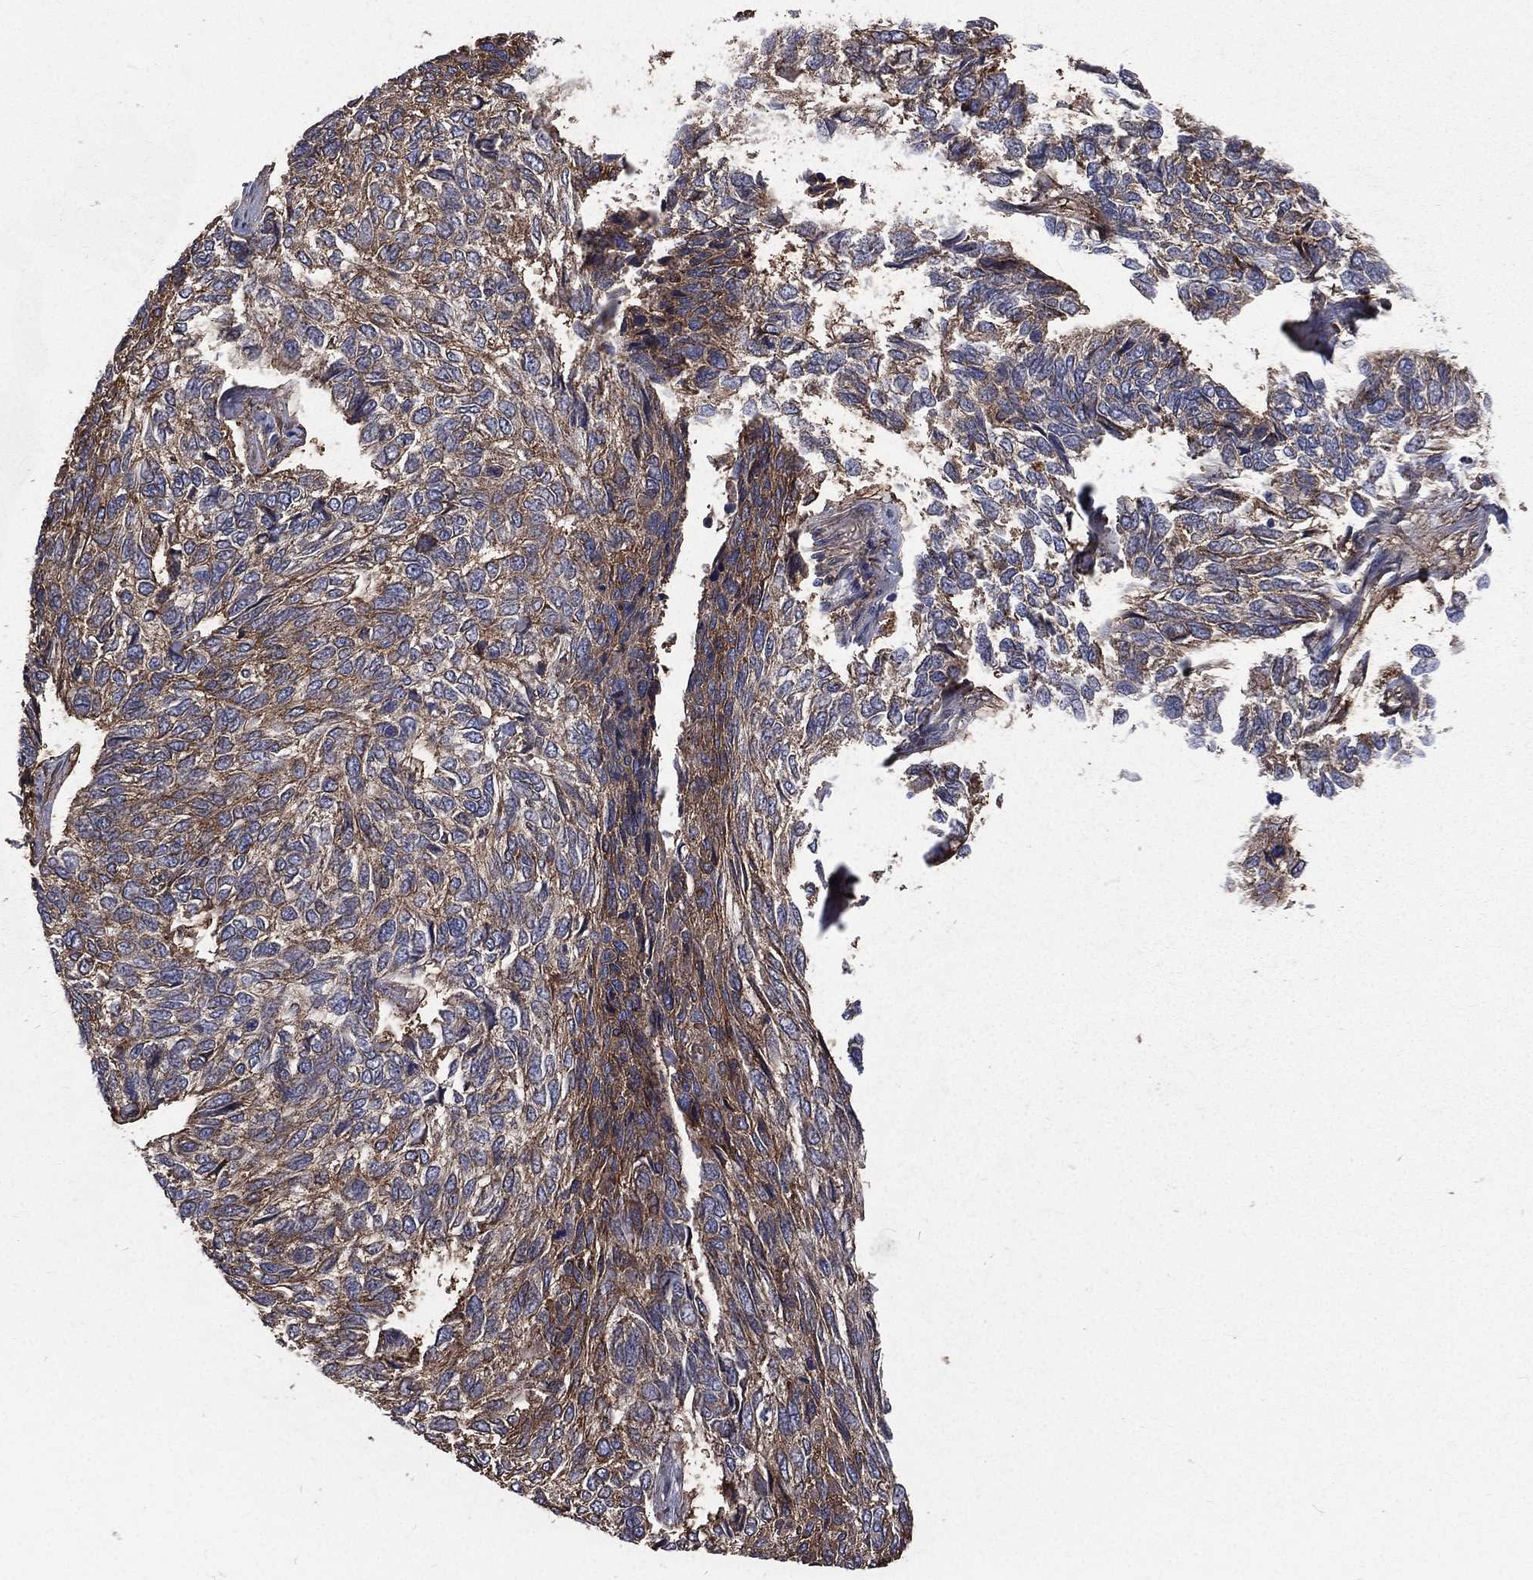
{"staining": {"intensity": "moderate", "quantity": "<25%", "location": "cytoplasmic/membranous"}, "tissue": "skin cancer", "cell_type": "Tumor cells", "image_type": "cancer", "snomed": [{"axis": "morphology", "description": "Basal cell carcinoma"}, {"axis": "topography", "description": "Skin"}], "caption": "Immunohistochemical staining of skin cancer shows low levels of moderate cytoplasmic/membranous expression in approximately <25% of tumor cells.", "gene": "BASP1", "patient": {"sex": "female", "age": 65}}